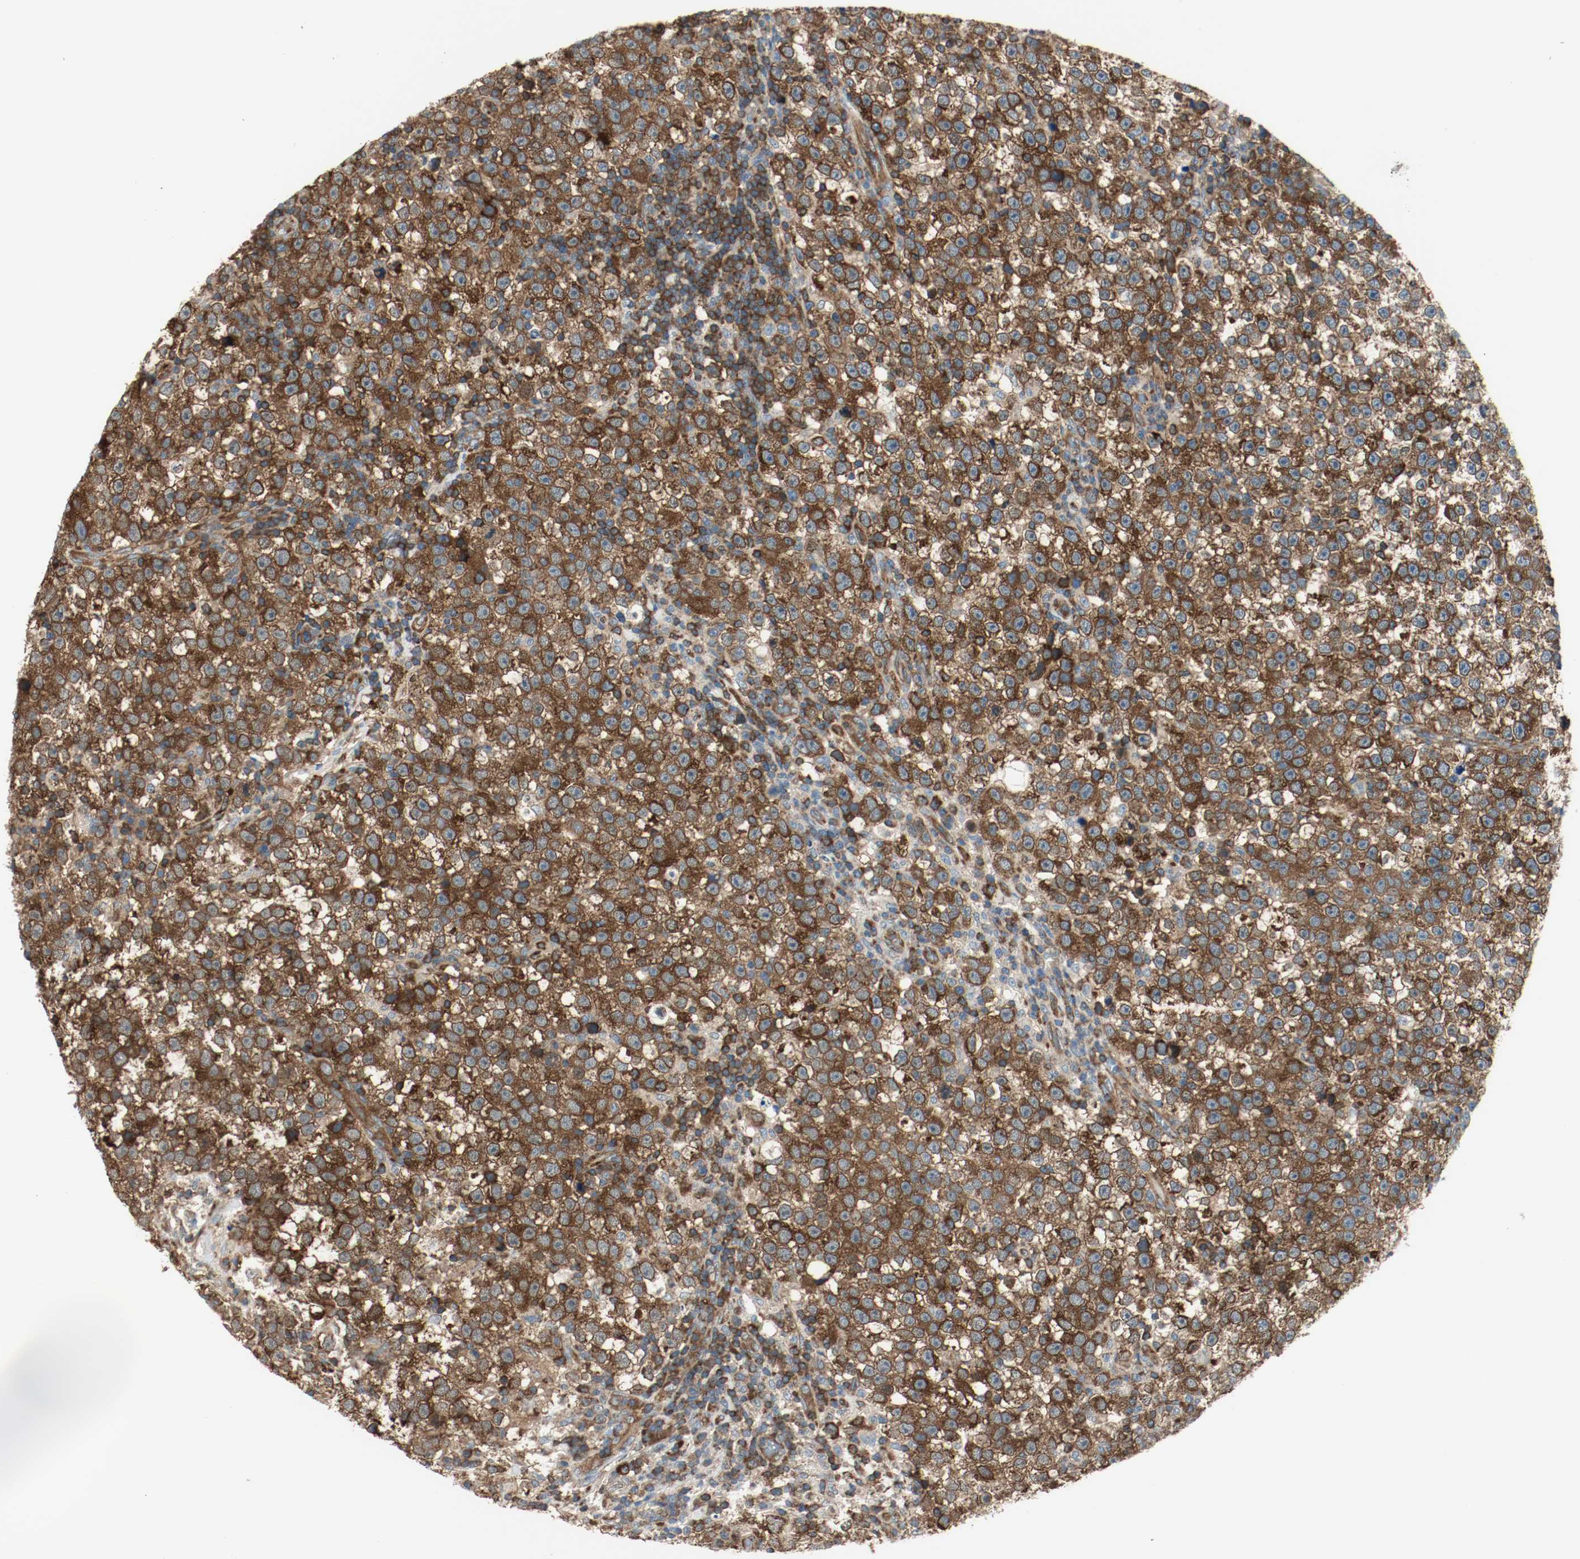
{"staining": {"intensity": "strong", "quantity": ">75%", "location": "cytoplasmic/membranous"}, "tissue": "testis cancer", "cell_type": "Tumor cells", "image_type": "cancer", "snomed": [{"axis": "morphology", "description": "Seminoma, NOS"}, {"axis": "topography", "description": "Testis"}], "caption": "About >75% of tumor cells in human seminoma (testis) exhibit strong cytoplasmic/membranous protein staining as visualized by brown immunohistochemical staining.", "gene": "PLCG1", "patient": {"sex": "male", "age": 43}}